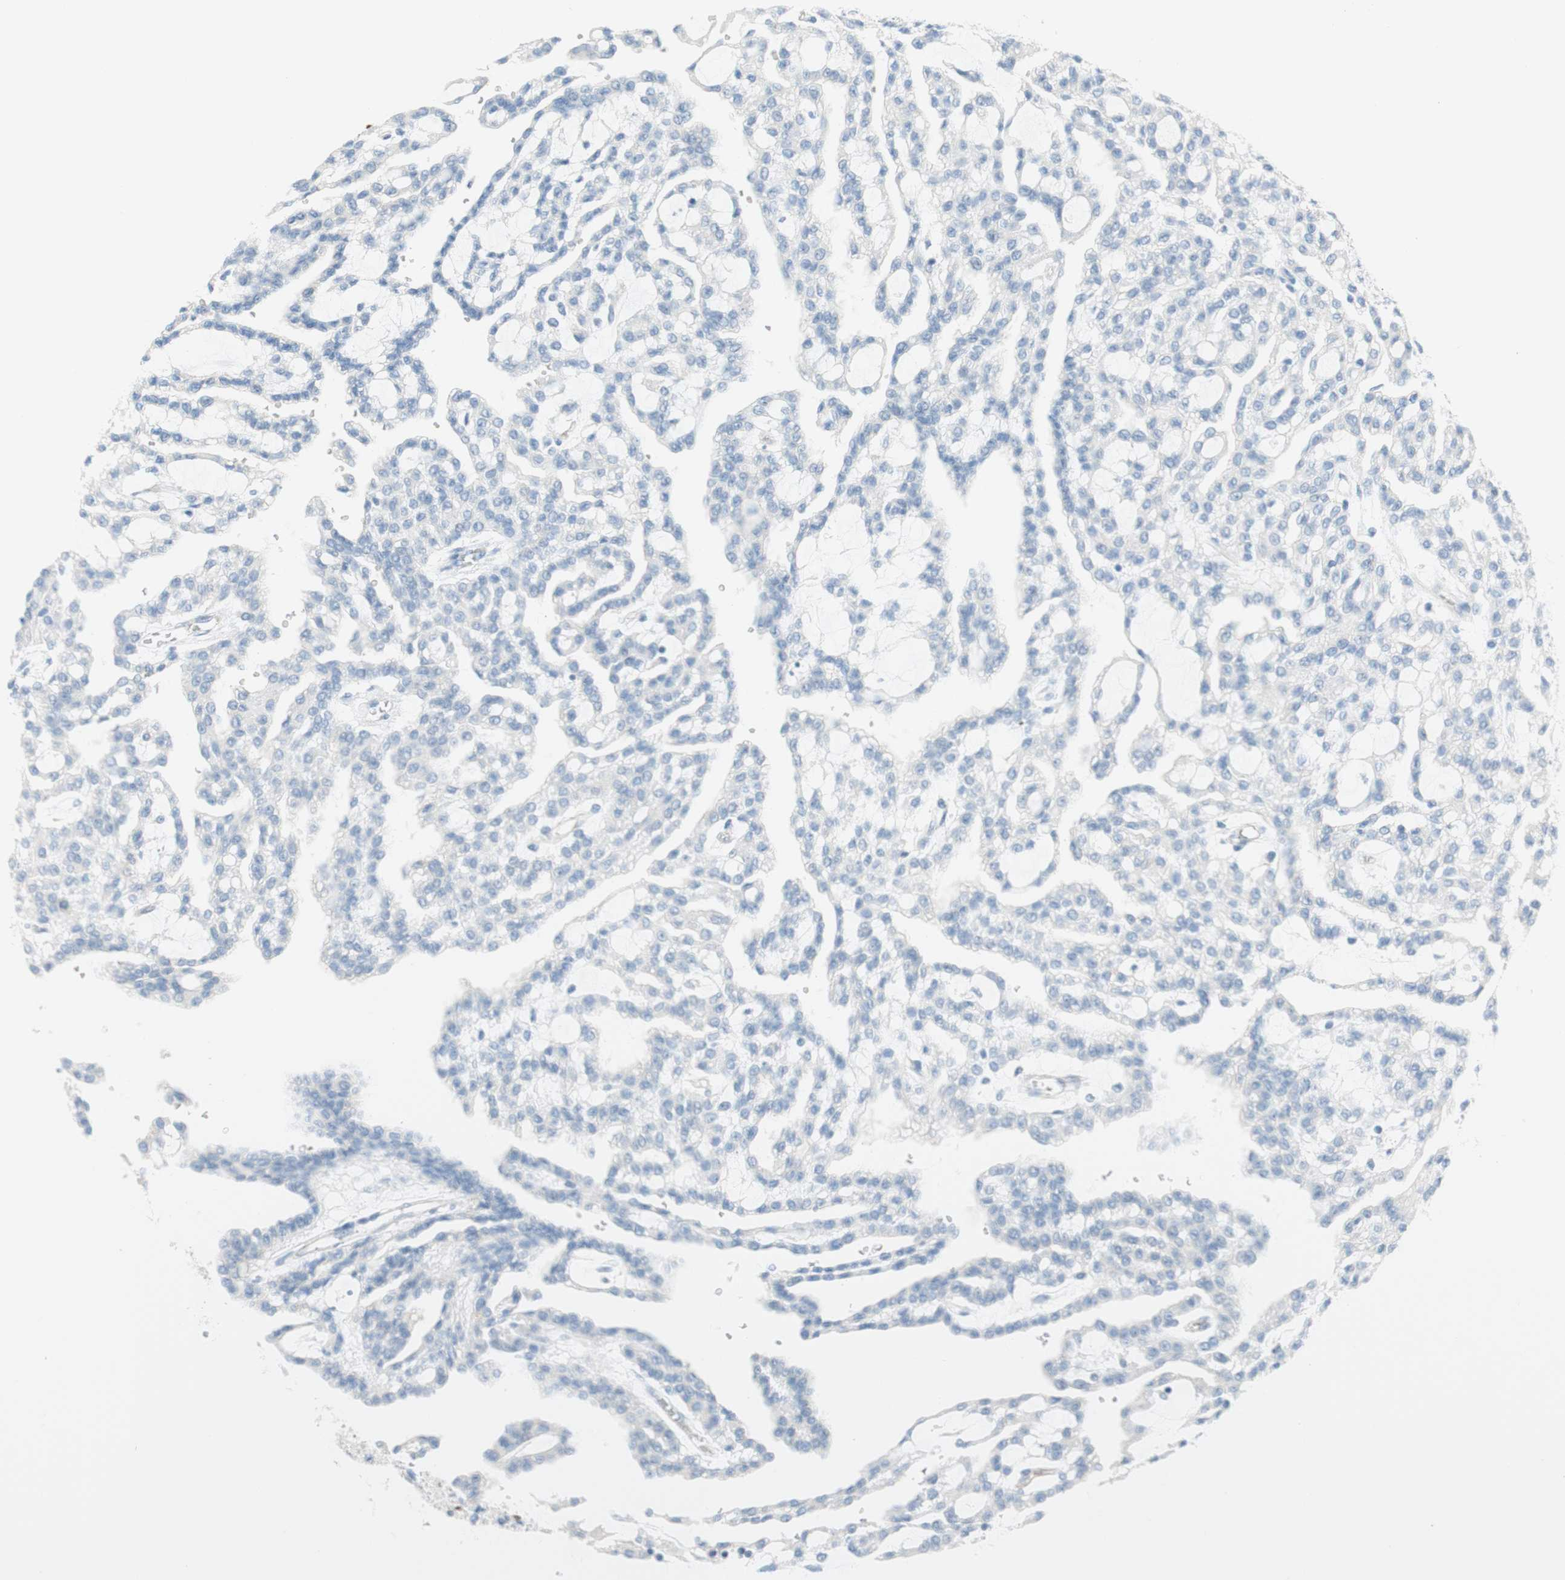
{"staining": {"intensity": "negative", "quantity": "none", "location": "none"}, "tissue": "renal cancer", "cell_type": "Tumor cells", "image_type": "cancer", "snomed": [{"axis": "morphology", "description": "Adenocarcinoma, NOS"}, {"axis": "topography", "description": "Kidney"}], "caption": "DAB (3,3'-diaminobenzidine) immunohistochemical staining of human adenocarcinoma (renal) exhibits no significant expression in tumor cells. (DAB immunohistochemistry with hematoxylin counter stain).", "gene": "POU2AF1", "patient": {"sex": "male", "age": 63}}